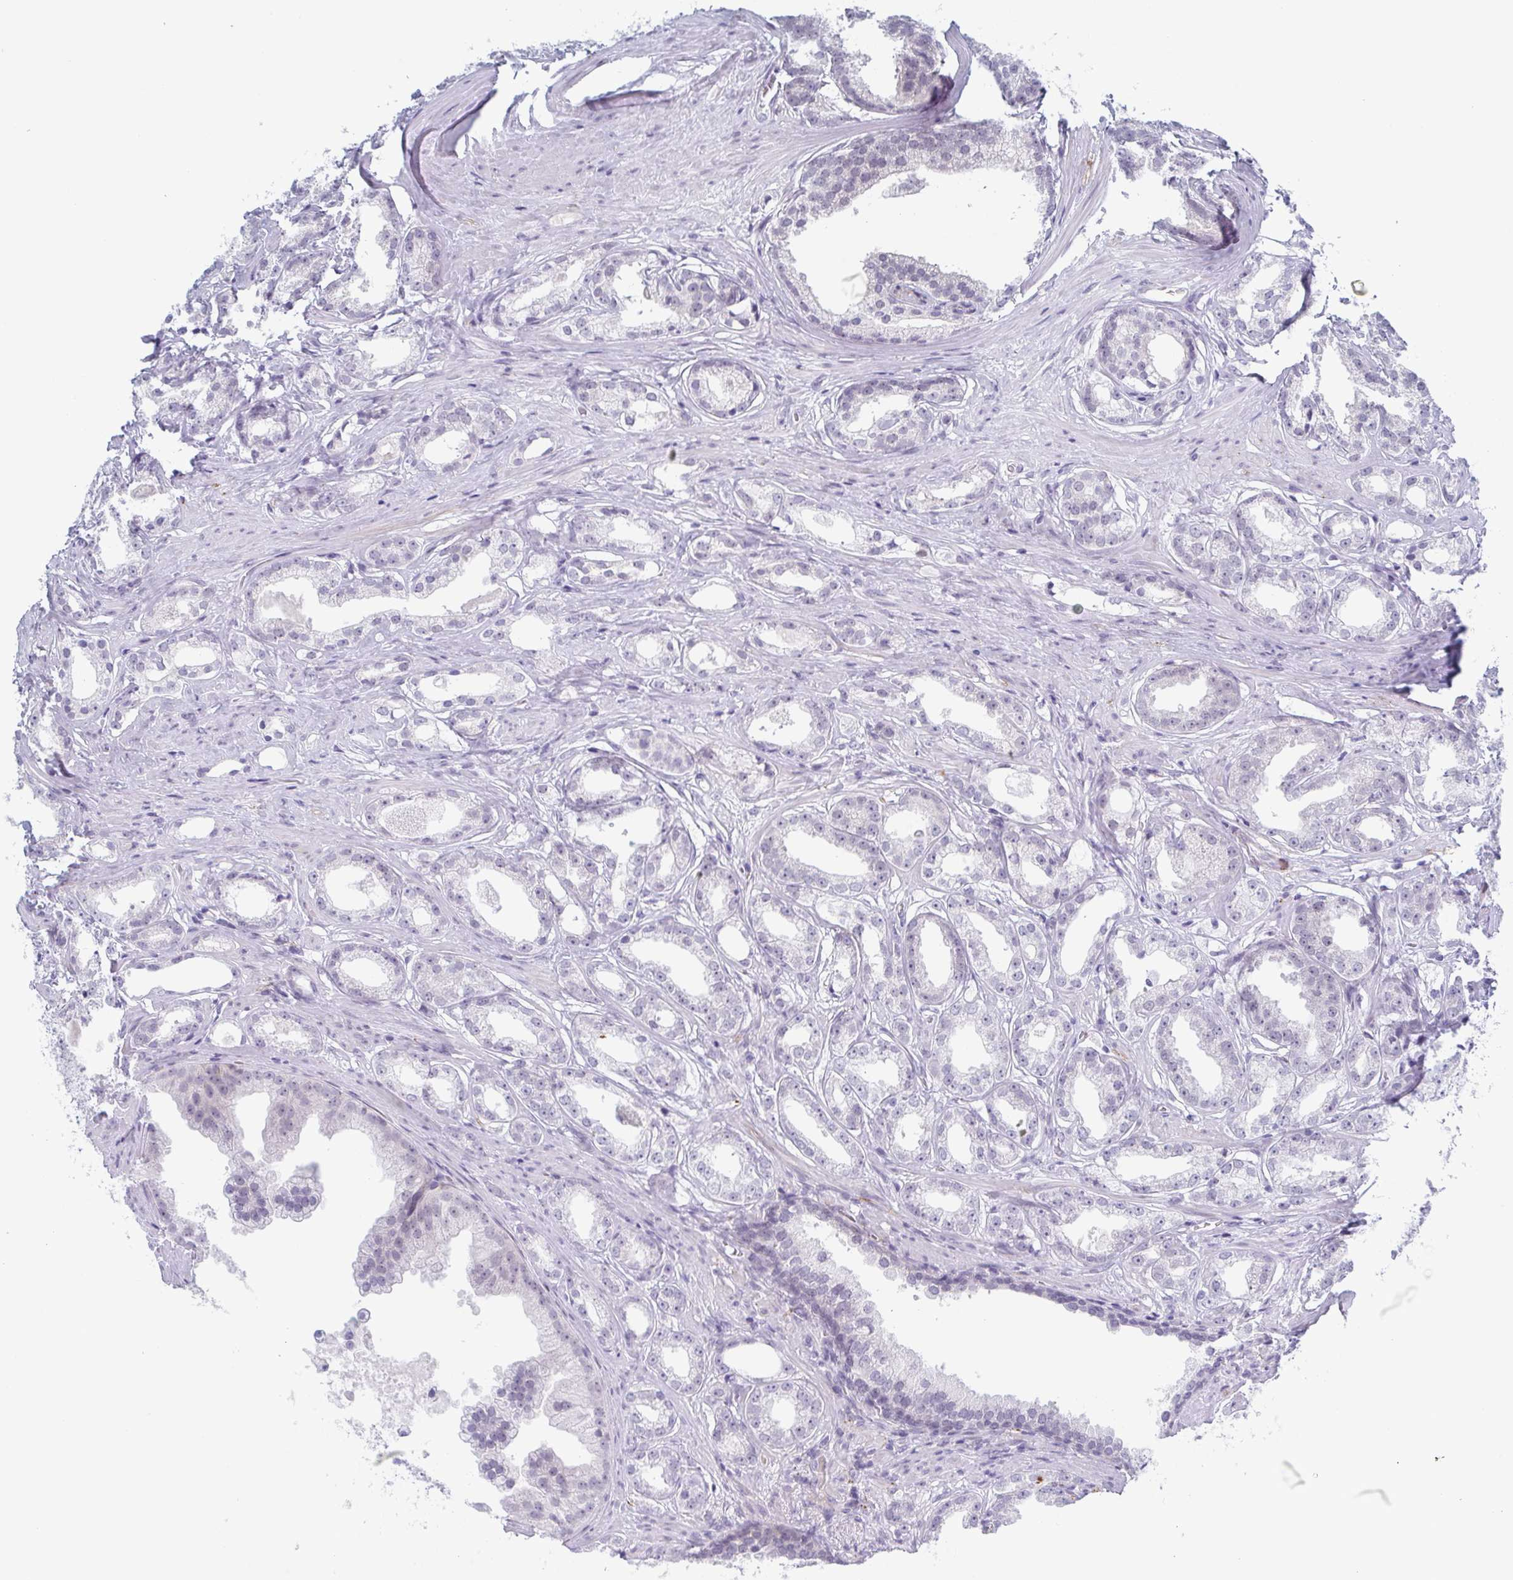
{"staining": {"intensity": "negative", "quantity": "none", "location": "none"}, "tissue": "prostate cancer", "cell_type": "Tumor cells", "image_type": "cancer", "snomed": [{"axis": "morphology", "description": "Adenocarcinoma, Low grade"}, {"axis": "topography", "description": "Prostate"}], "caption": "This is an immunohistochemistry image of prostate low-grade adenocarcinoma. There is no staining in tumor cells.", "gene": "ZFP64", "patient": {"sex": "male", "age": 65}}